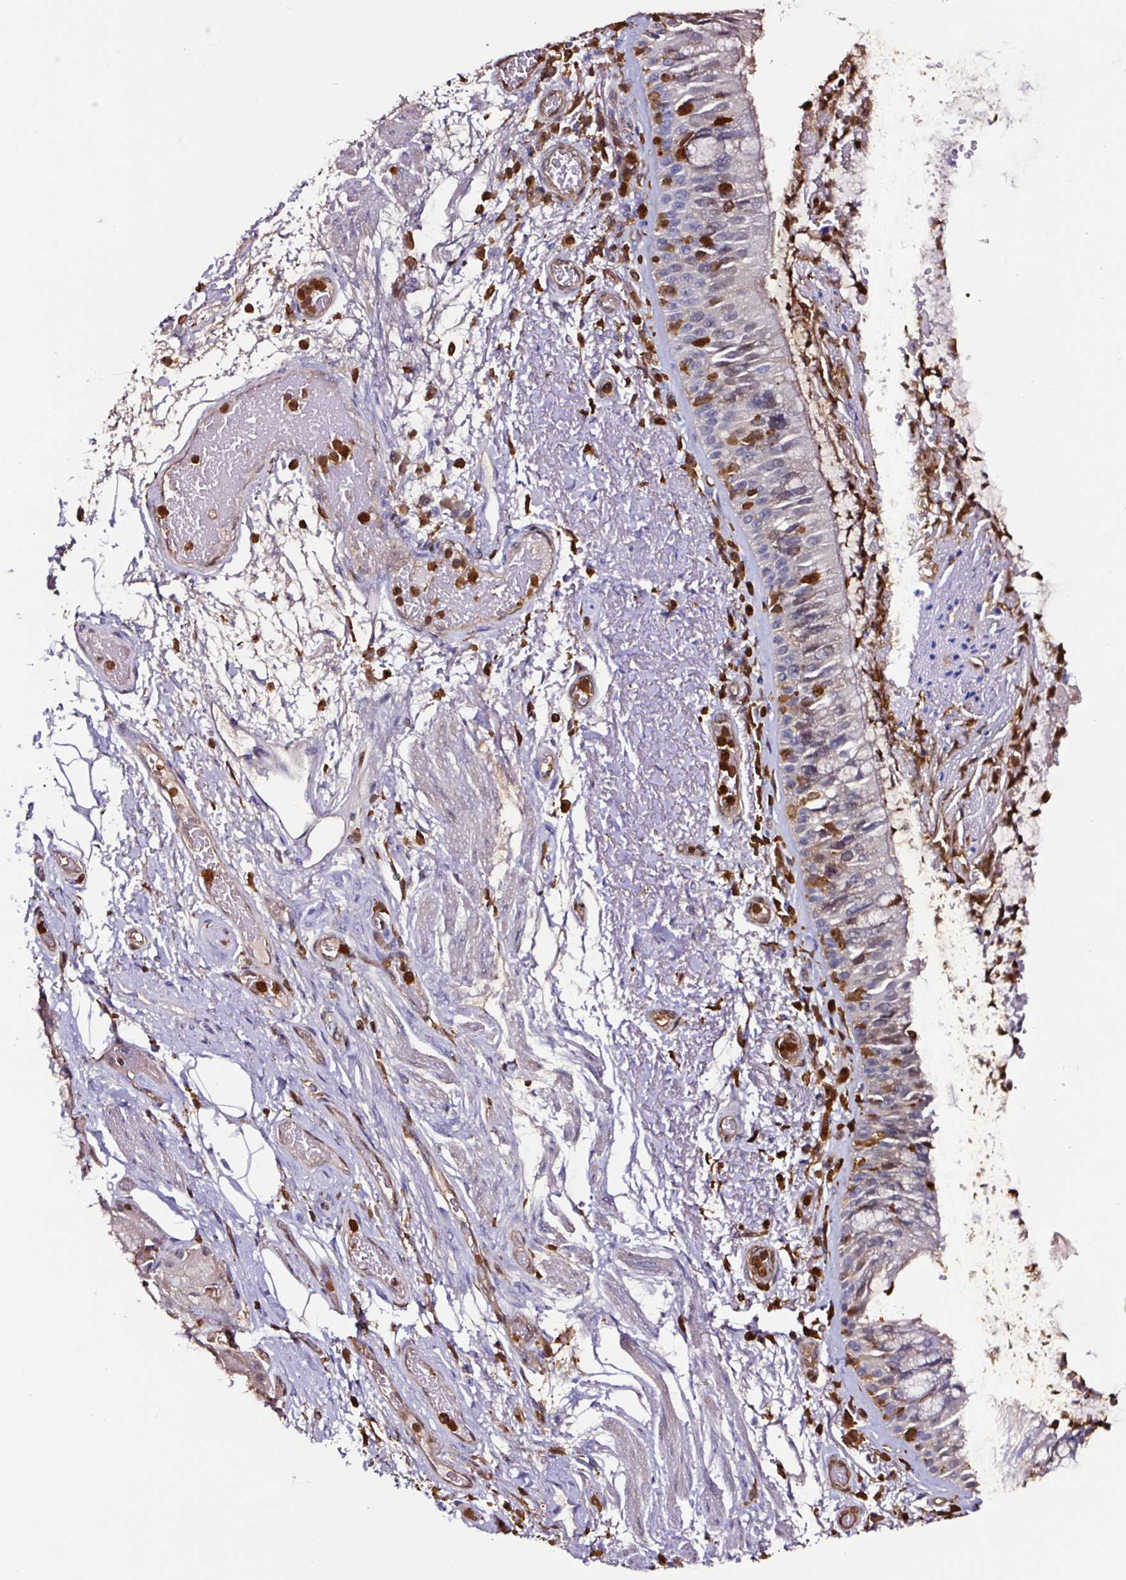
{"staining": {"intensity": "weak", "quantity": "<25%", "location": "nuclear"}, "tissue": "bronchus", "cell_type": "Respiratory epithelial cells", "image_type": "normal", "snomed": [{"axis": "morphology", "description": "Normal tissue, NOS"}, {"axis": "topography", "description": "Cartilage tissue"}, {"axis": "topography", "description": "Bronchus"}], "caption": "High magnification brightfield microscopy of normal bronchus stained with DAB (3,3'-diaminobenzidine) (brown) and counterstained with hematoxylin (blue): respiratory epithelial cells show no significant staining. The staining was performed using DAB (3,3'-diaminobenzidine) to visualize the protein expression in brown, while the nuclei were stained in blue with hematoxylin (Magnification: 20x).", "gene": "ARHGDIB", "patient": {"sex": "male", "age": 63}}